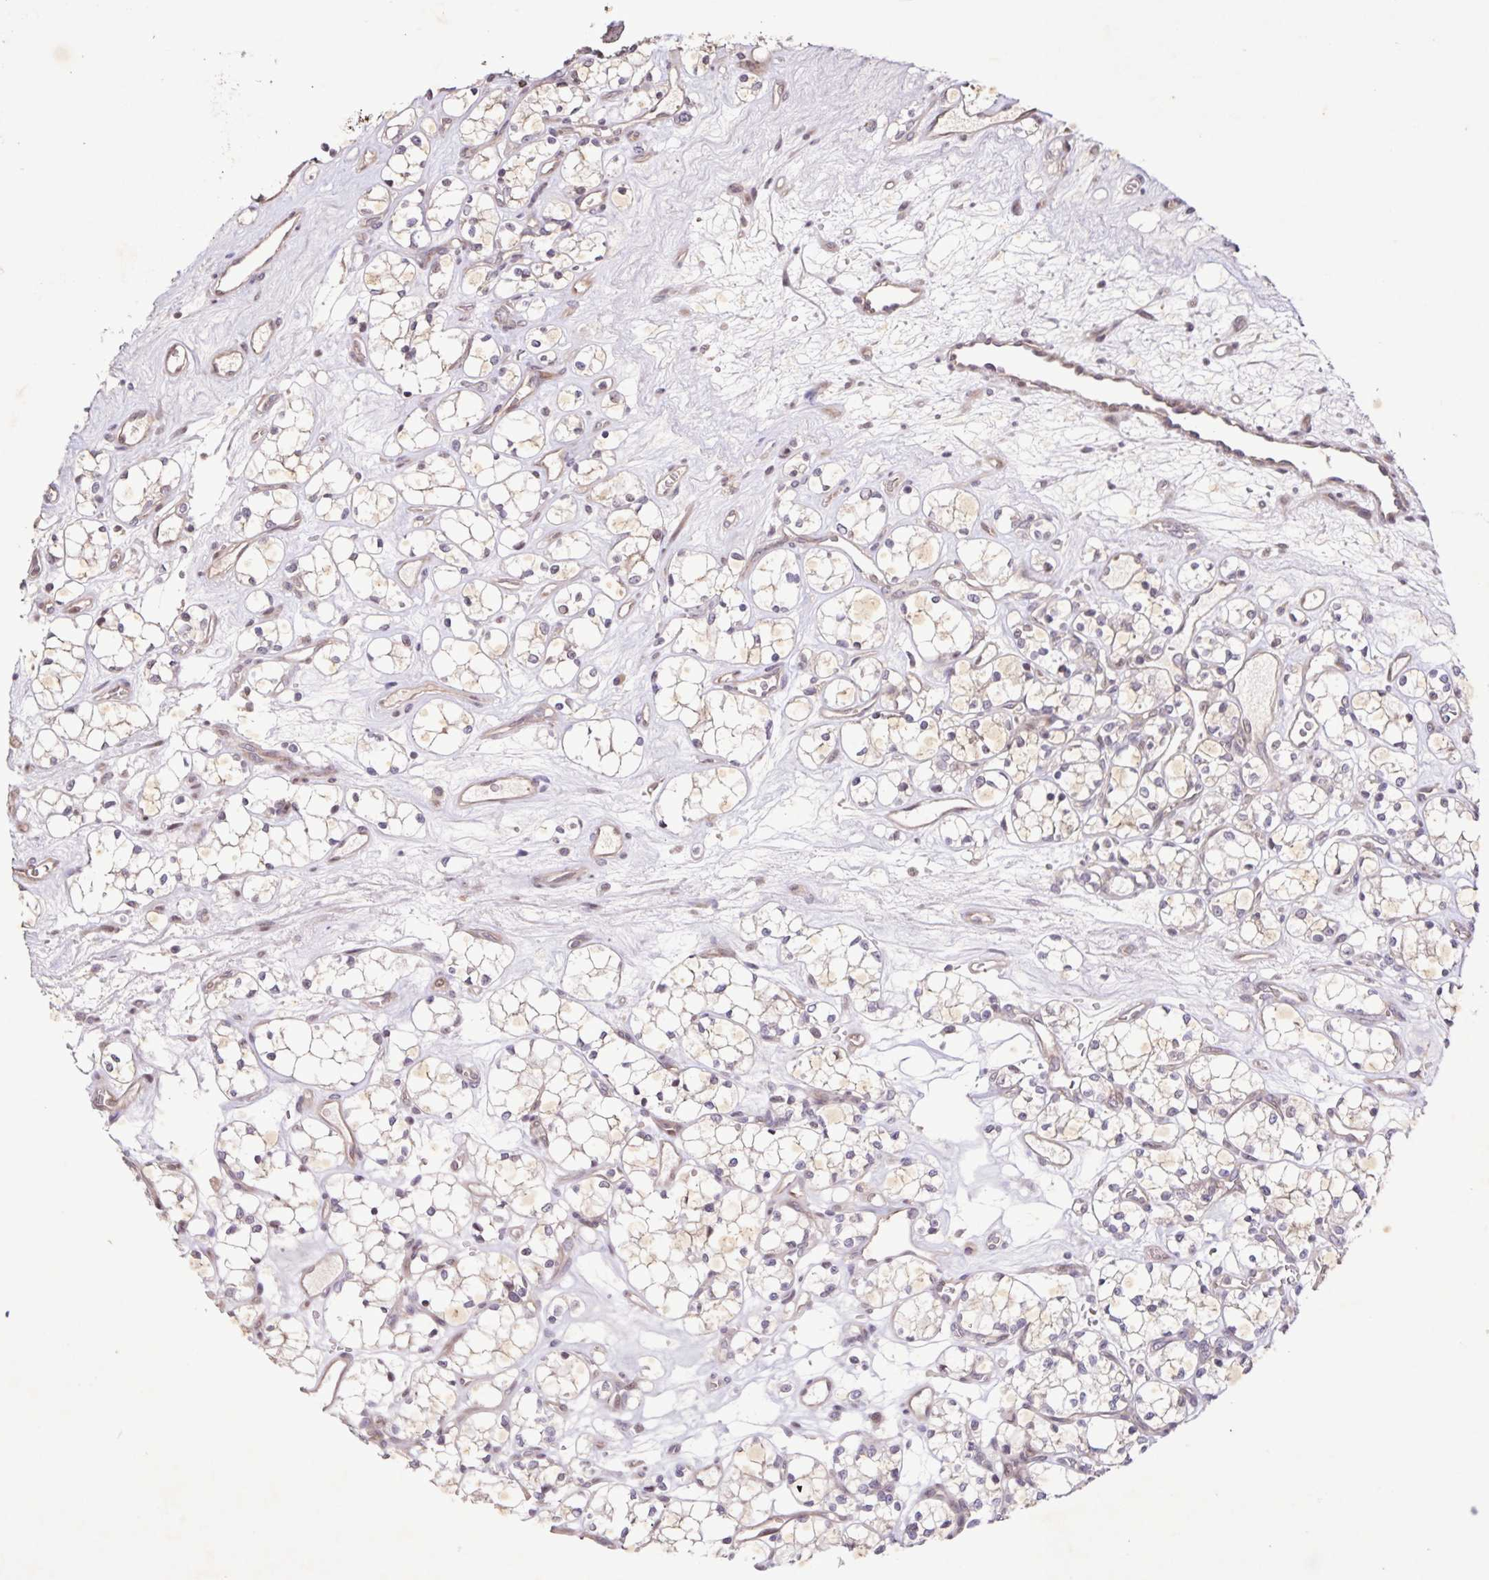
{"staining": {"intensity": "negative", "quantity": "none", "location": "none"}, "tissue": "renal cancer", "cell_type": "Tumor cells", "image_type": "cancer", "snomed": [{"axis": "morphology", "description": "Adenocarcinoma, NOS"}, {"axis": "topography", "description": "Kidney"}], "caption": "Immunohistochemical staining of adenocarcinoma (renal) exhibits no significant staining in tumor cells.", "gene": "GDF2", "patient": {"sex": "female", "age": 69}}